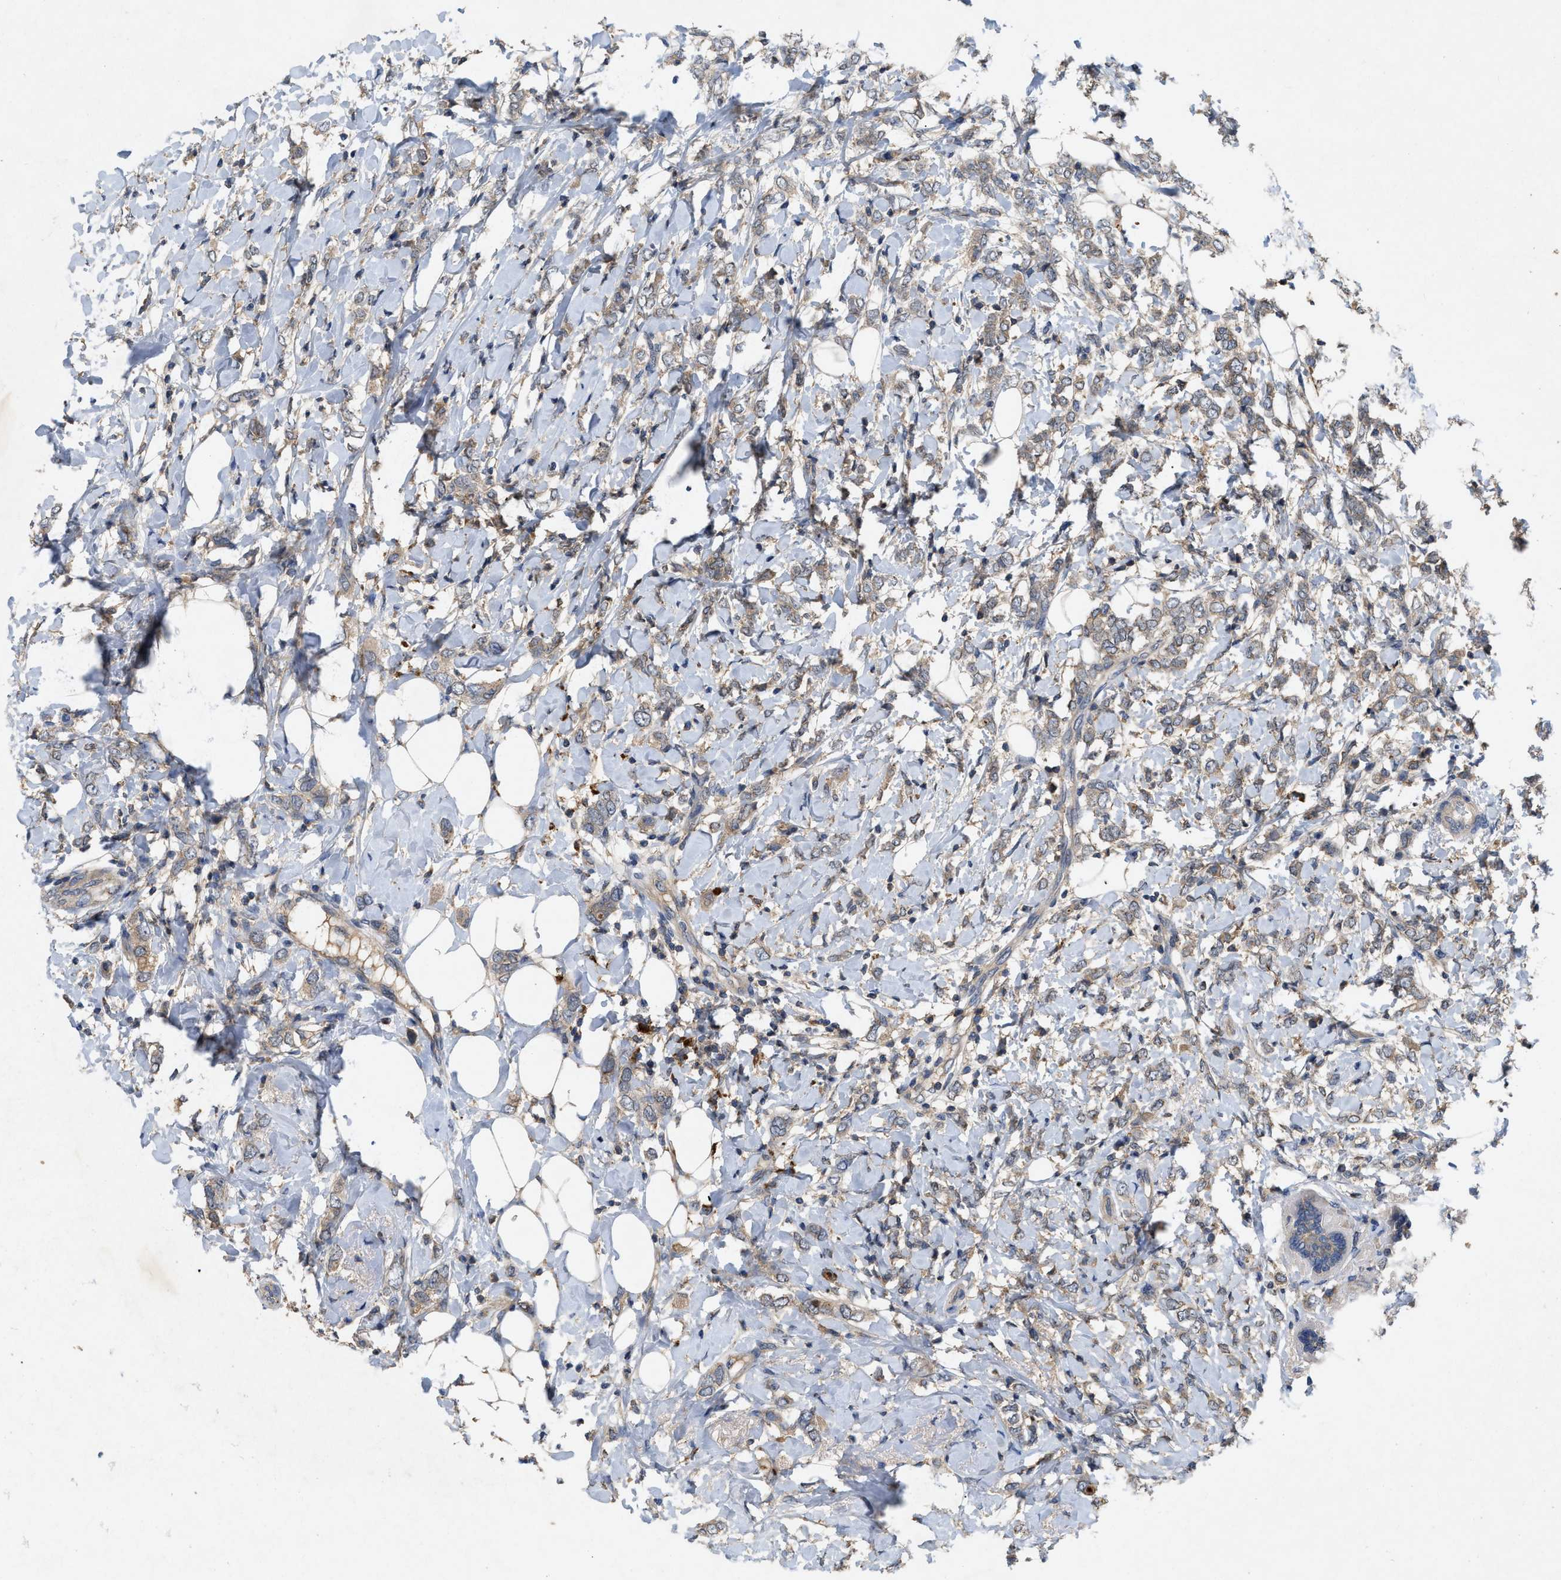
{"staining": {"intensity": "weak", "quantity": "<25%", "location": "cytoplasmic/membranous"}, "tissue": "breast cancer", "cell_type": "Tumor cells", "image_type": "cancer", "snomed": [{"axis": "morphology", "description": "Normal tissue, NOS"}, {"axis": "morphology", "description": "Lobular carcinoma"}, {"axis": "topography", "description": "Breast"}], "caption": "Immunohistochemistry (IHC) histopathology image of neoplastic tissue: human breast cancer stained with DAB (3,3'-diaminobenzidine) displays no significant protein staining in tumor cells. (IHC, brightfield microscopy, high magnification).", "gene": "LPAR2", "patient": {"sex": "female", "age": 47}}